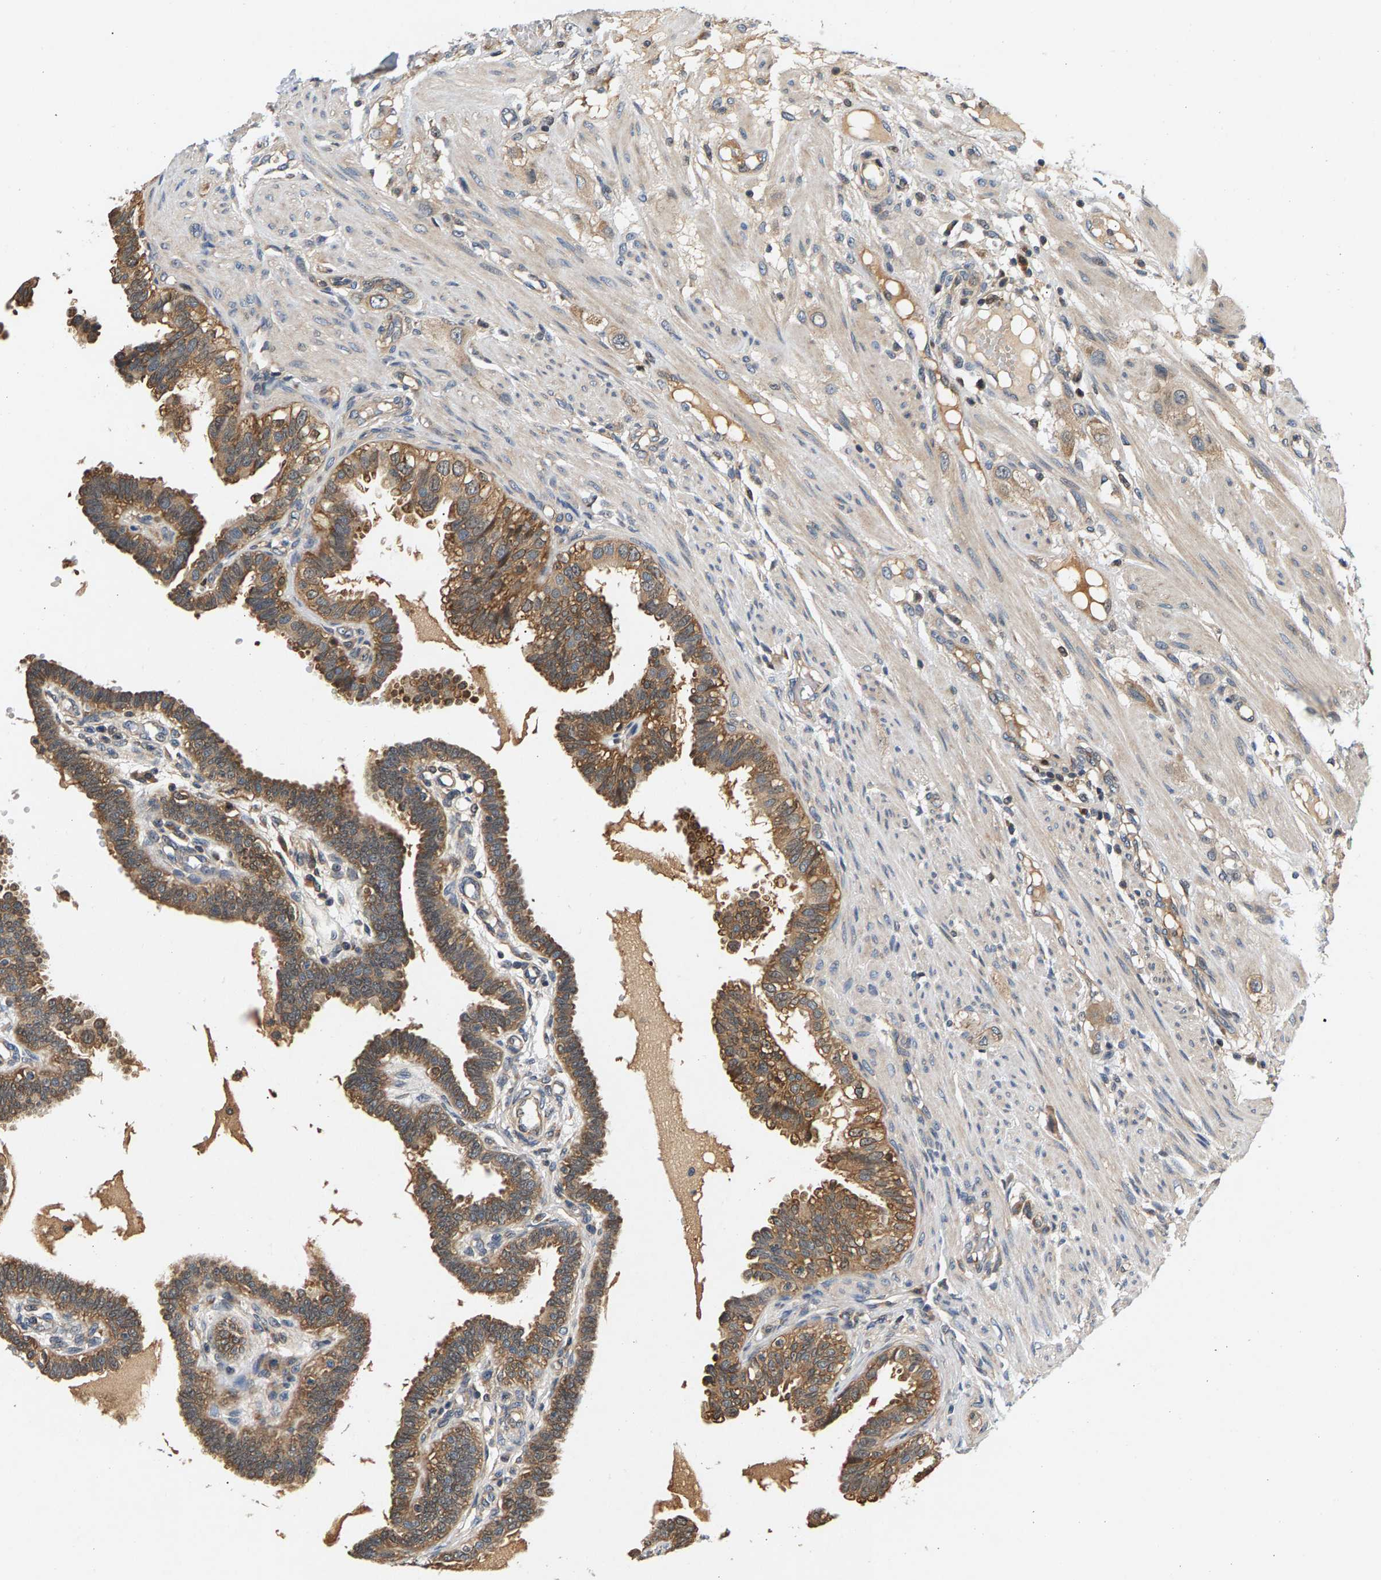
{"staining": {"intensity": "moderate", "quantity": ">75%", "location": "cytoplasmic/membranous"}, "tissue": "fallopian tube", "cell_type": "Glandular cells", "image_type": "normal", "snomed": [{"axis": "morphology", "description": "Normal tissue, NOS"}, {"axis": "topography", "description": "Fallopian tube"}, {"axis": "topography", "description": "Placenta"}], "caption": "This micrograph demonstrates IHC staining of normal human fallopian tube, with medium moderate cytoplasmic/membranous staining in approximately >75% of glandular cells.", "gene": "FAM78A", "patient": {"sex": "female", "age": 34}}